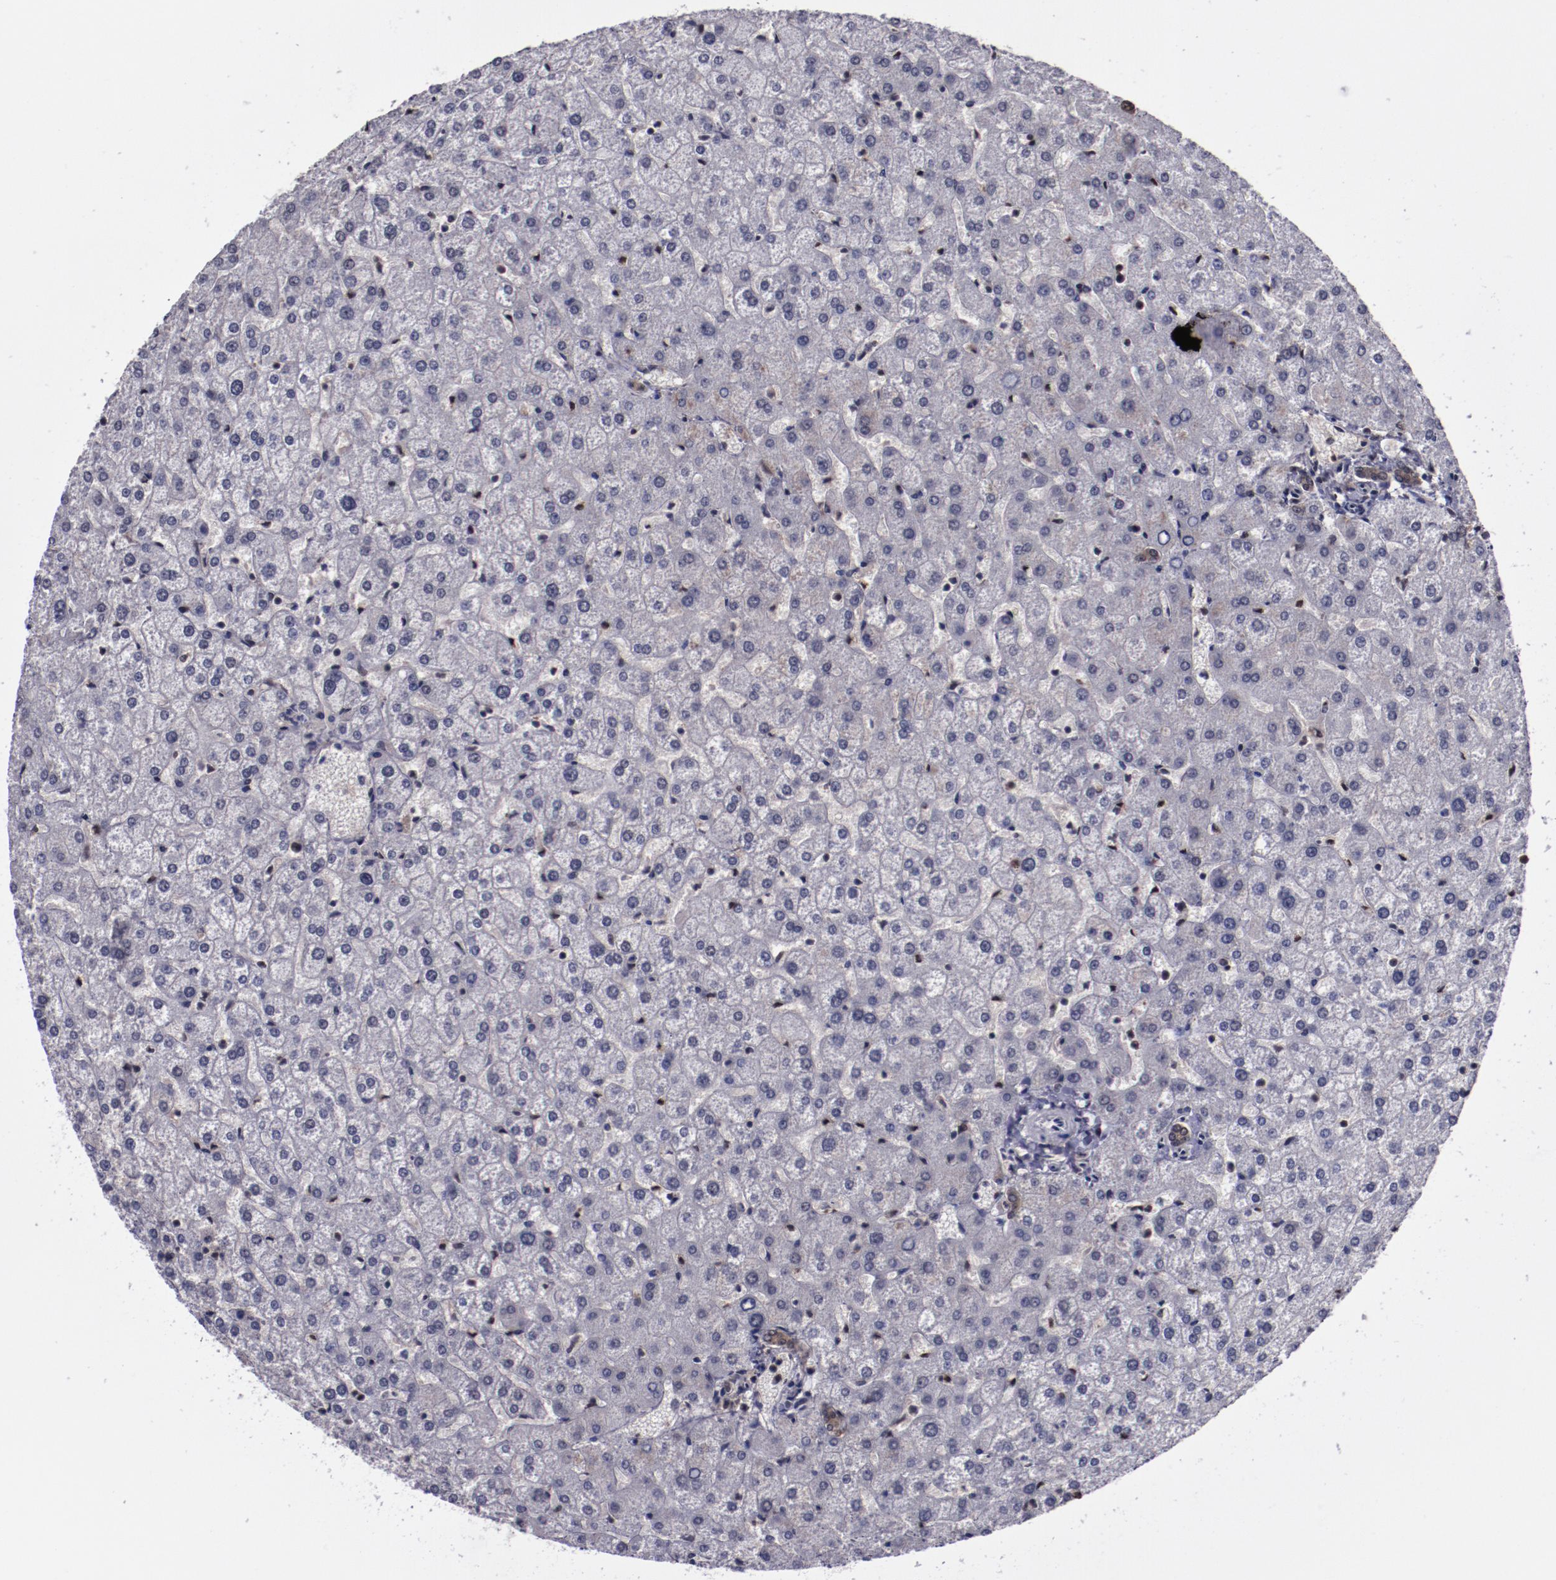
{"staining": {"intensity": "moderate", "quantity": ">75%", "location": "cytoplasmic/membranous,nuclear"}, "tissue": "liver", "cell_type": "Cholangiocytes", "image_type": "normal", "snomed": [{"axis": "morphology", "description": "Normal tissue, NOS"}, {"axis": "topography", "description": "Liver"}], "caption": "Moderate cytoplasmic/membranous,nuclear expression is identified in about >75% of cholangiocytes in normal liver.", "gene": "ERH", "patient": {"sex": "female", "age": 32}}